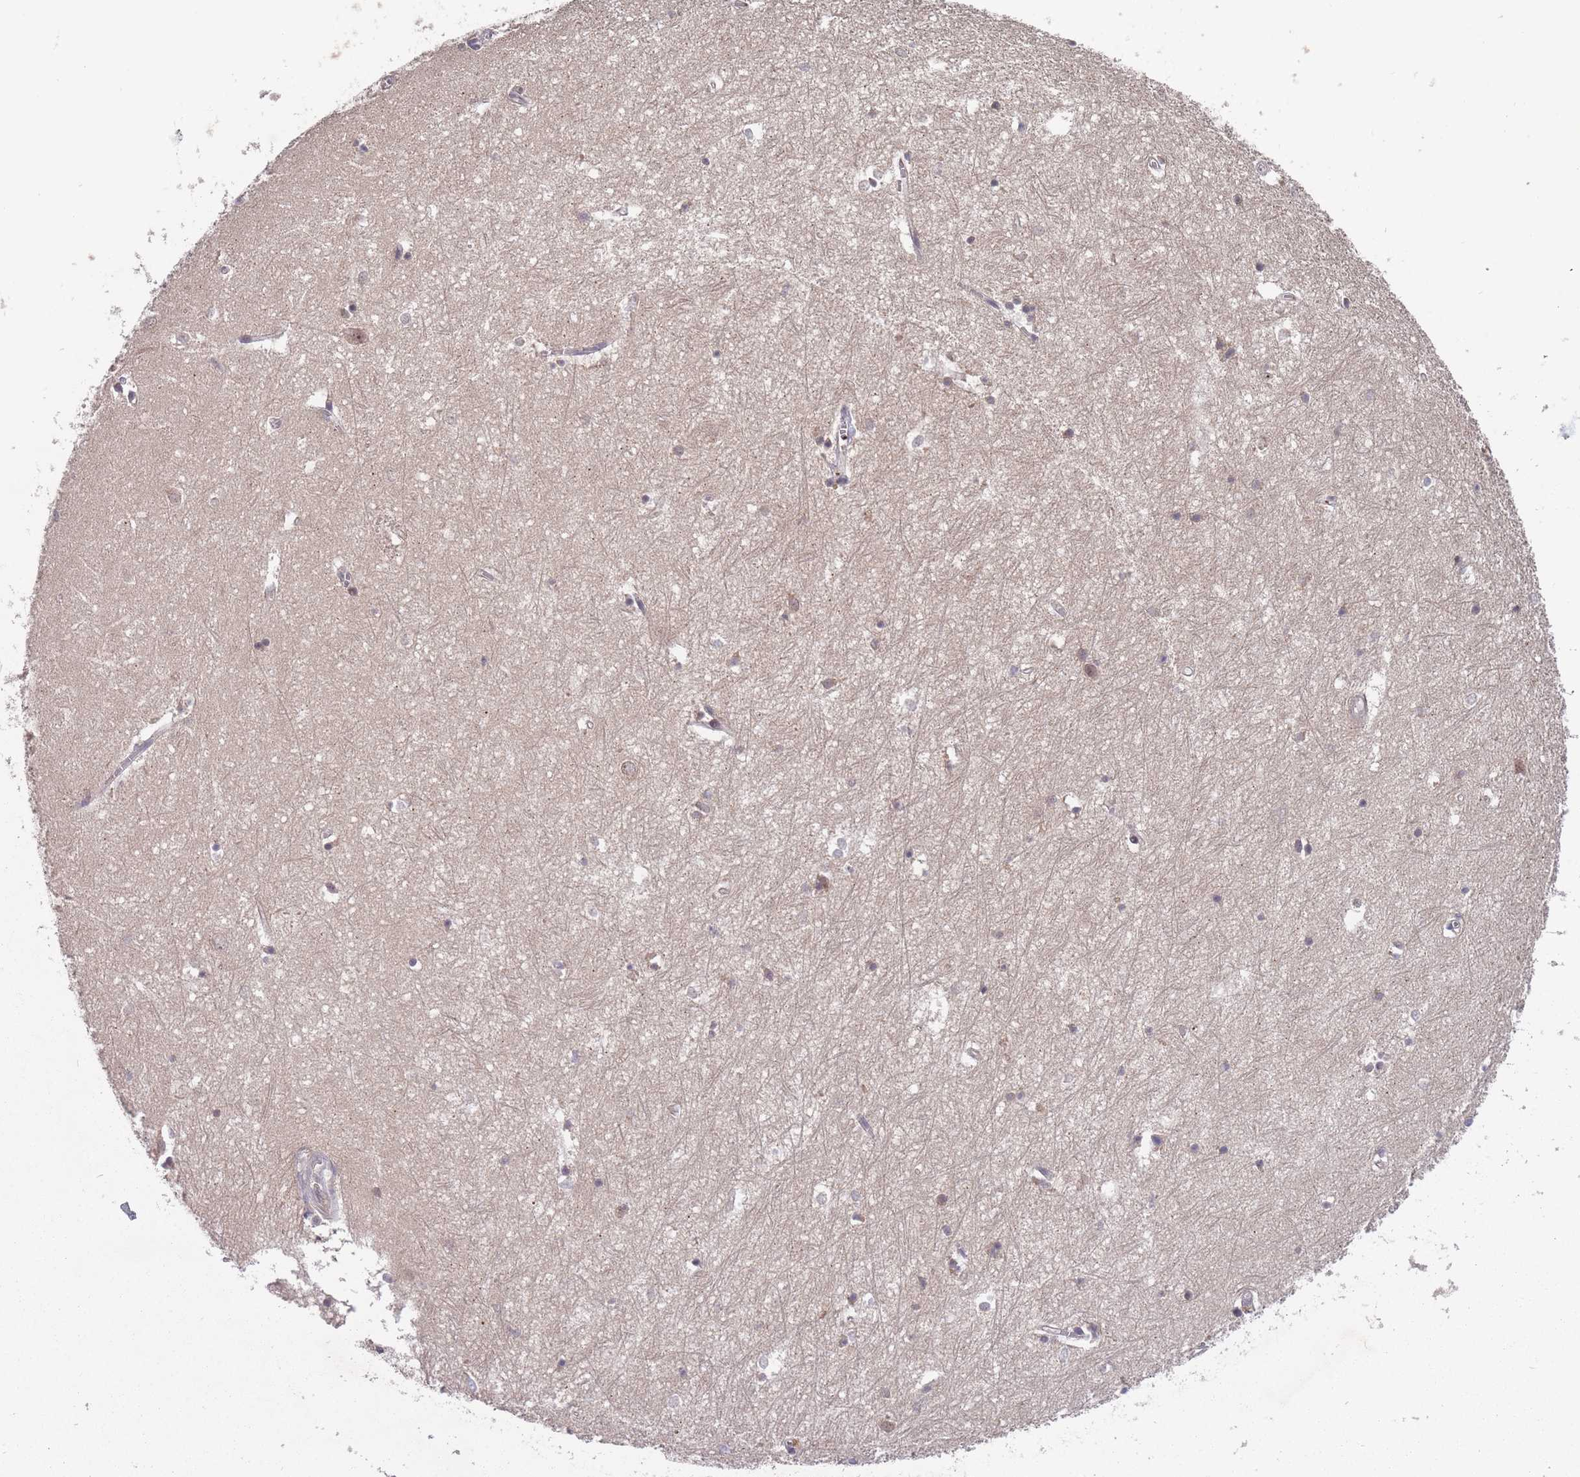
{"staining": {"intensity": "moderate", "quantity": "<25%", "location": "cytoplasmic/membranous"}, "tissue": "hippocampus", "cell_type": "Glial cells", "image_type": "normal", "snomed": [{"axis": "morphology", "description": "Normal tissue, NOS"}, {"axis": "topography", "description": "Hippocampus"}], "caption": "Immunohistochemistry staining of unremarkable hippocampus, which demonstrates low levels of moderate cytoplasmic/membranous staining in about <25% of glial cells indicating moderate cytoplasmic/membranous protein expression. The staining was performed using DAB (brown) for protein detection and nuclei were counterstained in hematoxylin (blue).", "gene": "SECTM1", "patient": {"sex": "female", "age": 64}}